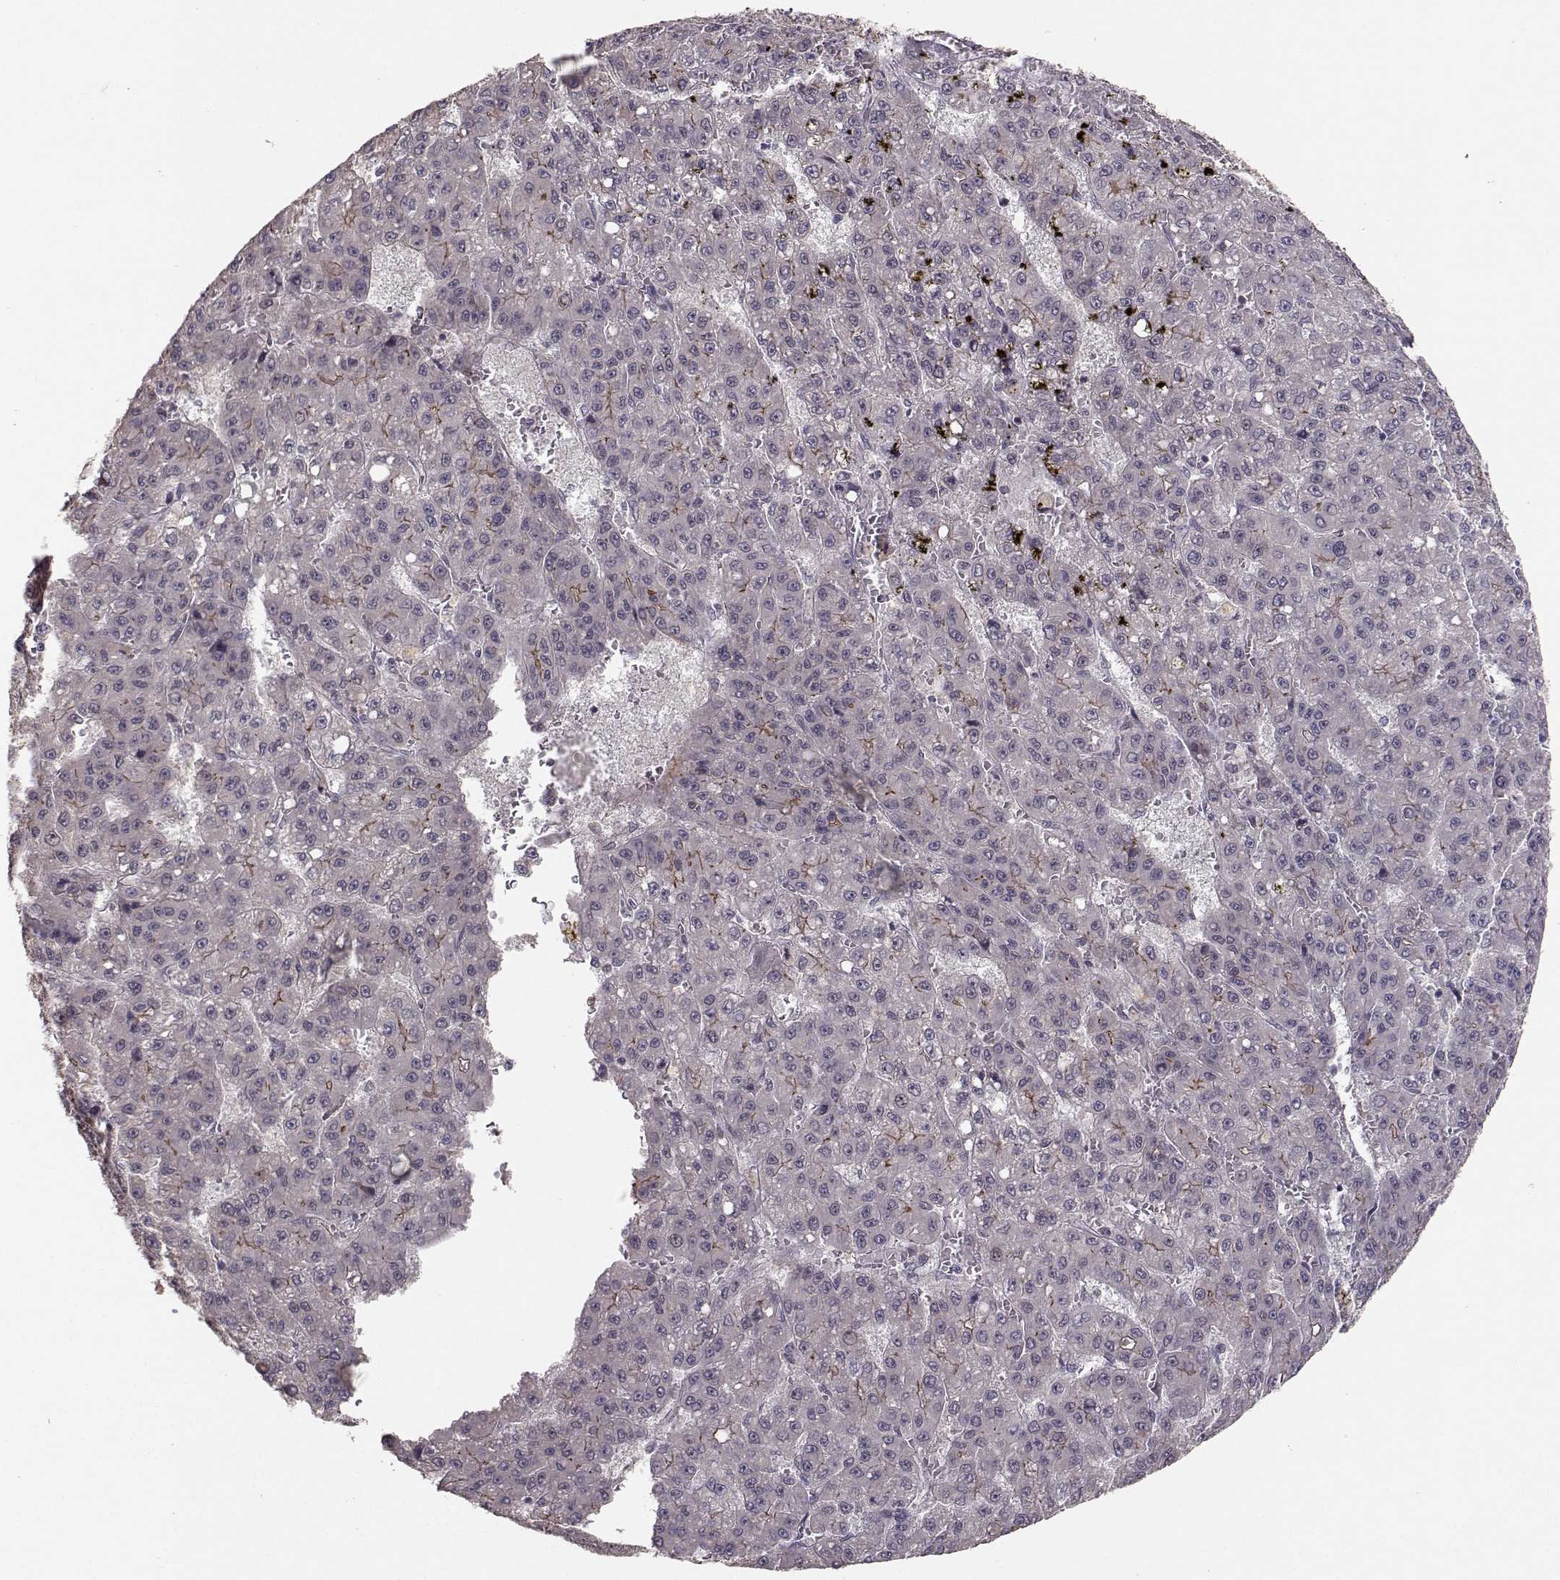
{"staining": {"intensity": "moderate", "quantity": "<25%", "location": "cytoplasmic/membranous"}, "tissue": "liver cancer", "cell_type": "Tumor cells", "image_type": "cancer", "snomed": [{"axis": "morphology", "description": "Carcinoma, Hepatocellular, NOS"}, {"axis": "topography", "description": "Liver"}], "caption": "Tumor cells display moderate cytoplasmic/membranous staining in approximately <25% of cells in liver cancer (hepatocellular carcinoma).", "gene": "PLEKHG3", "patient": {"sex": "male", "age": 70}}